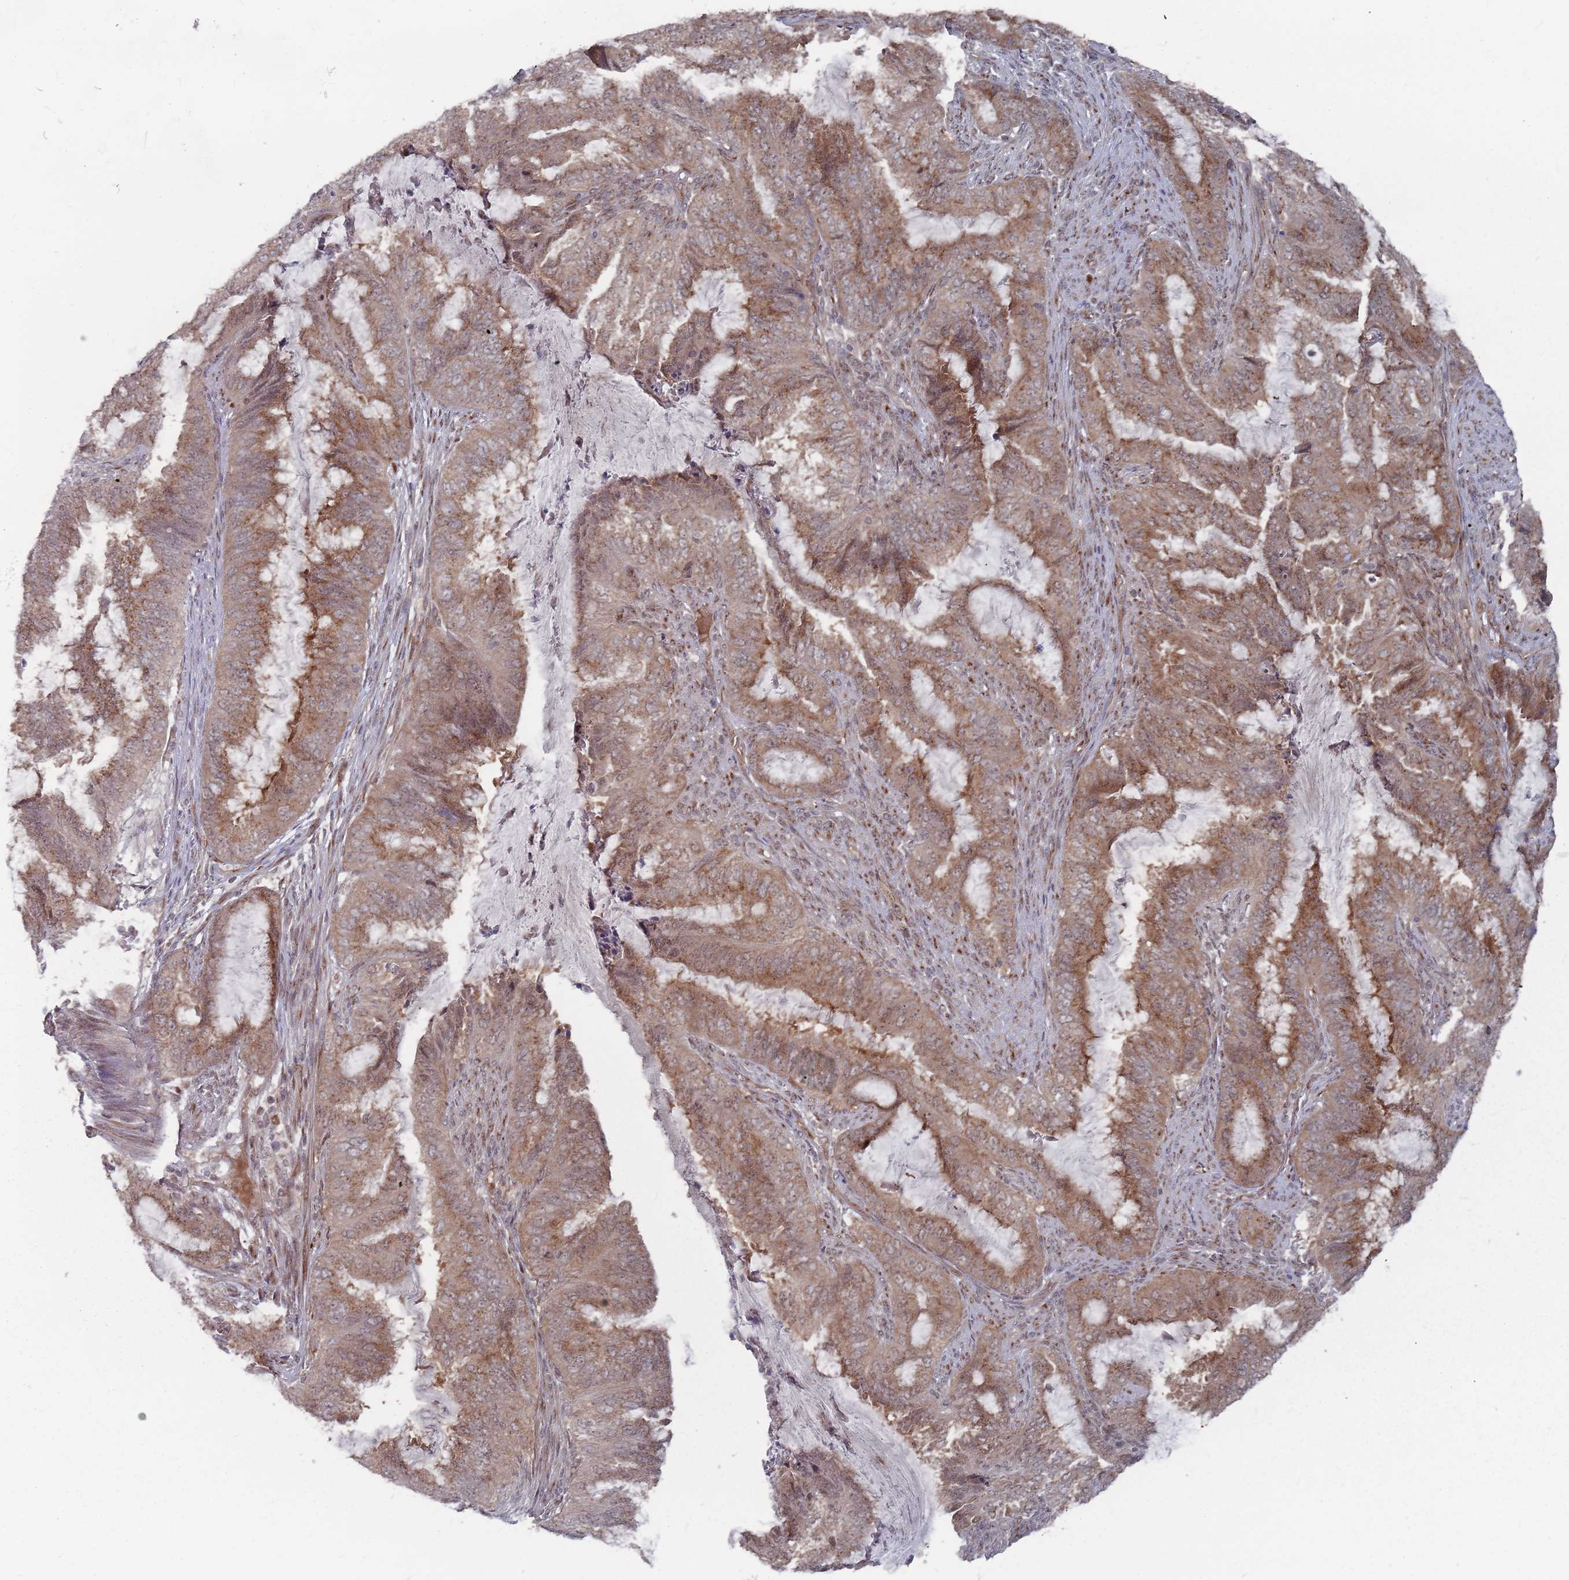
{"staining": {"intensity": "moderate", "quantity": ">75%", "location": "cytoplasmic/membranous"}, "tissue": "endometrial cancer", "cell_type": "Tumor cells", "image_type": "cancer", "snomed": [{"axis": "morphology", "description": "Adenocarcinoma, NOS"}, {"axis": "topography", "description": "Endometrium"}], "caption": "IHC (DAB) staining of endometrial cancer (adenocarcinoma) reveals moderate cytoplasmic/membranous protein staining in about >75% of tumor cells.", "gene": "FMO4", "patient": {"sex": "female", "age": 51}}